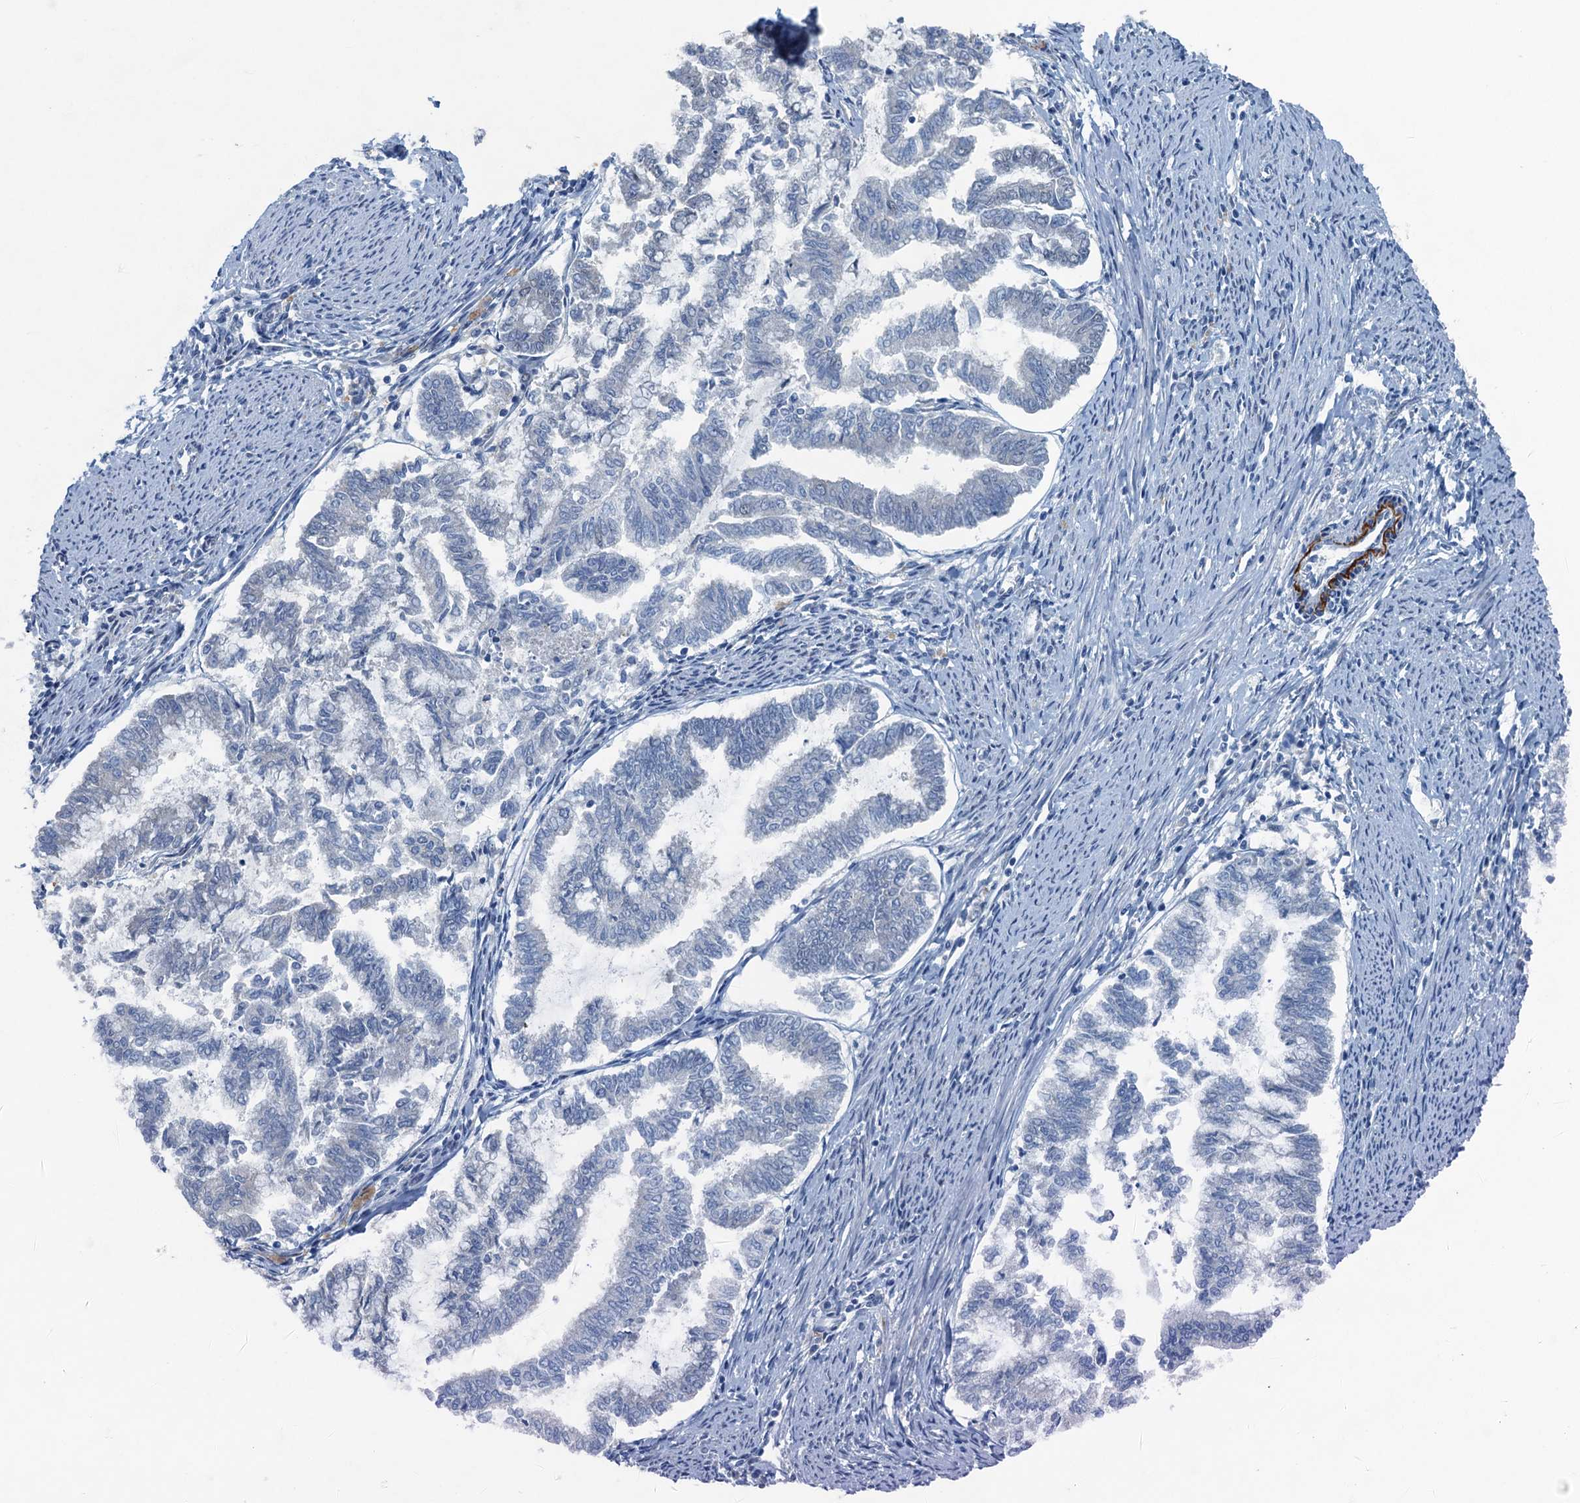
{"staining": {"intensity": "negative", "quantity": "none", "location": "none"}, "tissue": "endometrial cancer", "cell_type": "Tumor cells", "image_type": "cancer", "snomed": [{"axis": "morphology", "description": "Adenocarcinoma, NOS"}, {"axis": "topography", "description": "Endometrium"}], "caption": "Human endometrial cancer stained for a protein using immunohistochemistry demonstrates no staining in tumor cells.", "gene": "CBLIF", "patient": {"sex": "female", "age": 79}}